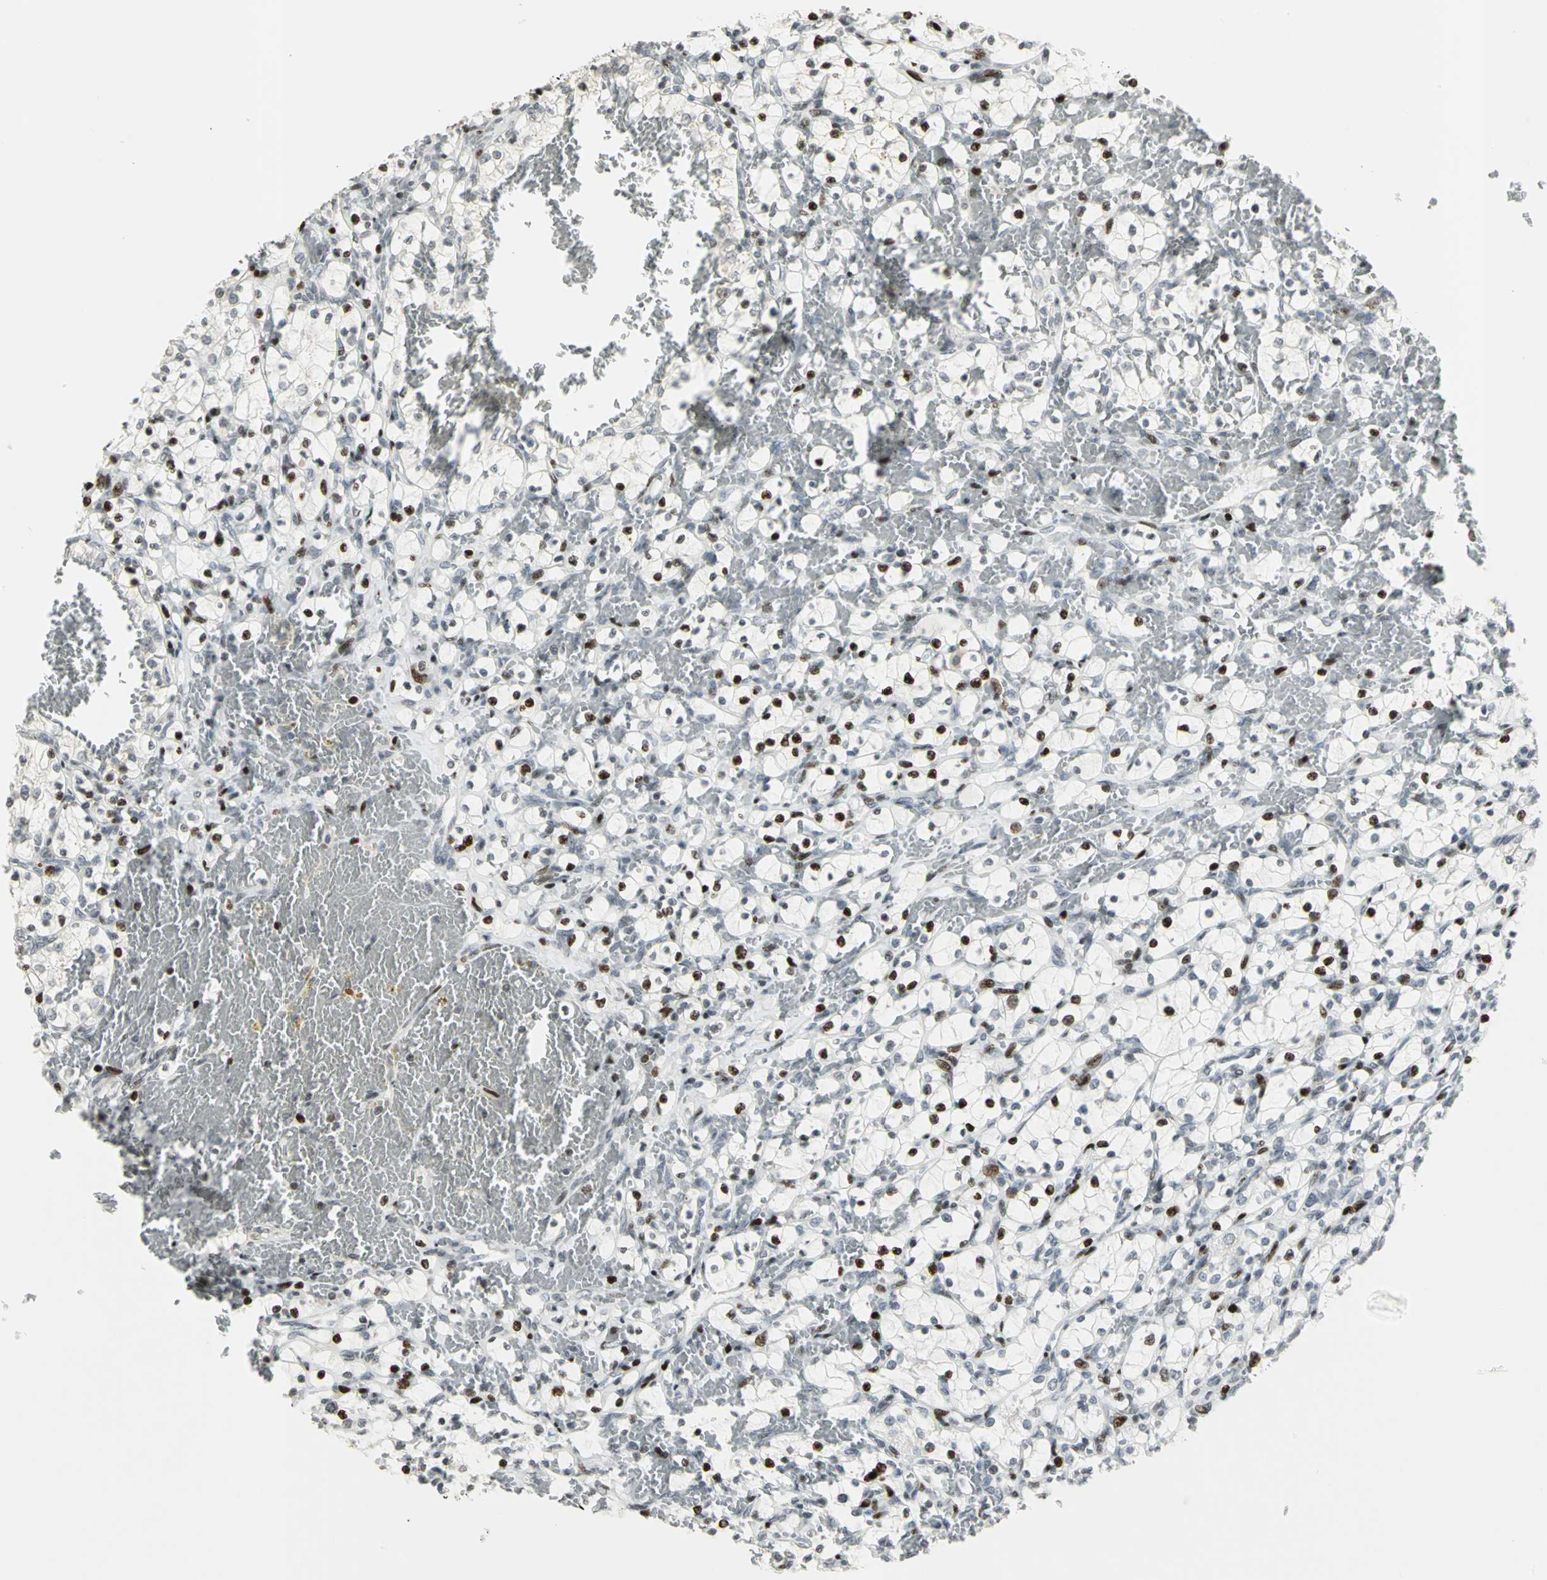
{"staining": {"intensity": "moderate", "quantity": "25%-75%", "location": "nuclear"}, "tissue": "renal cancer", "cell_type": "Tumor cells", "image_type": "cancer", "snomed": [{"axis": "morphology", "description": "Adenocarcinoma, NOS"}, {"axis": "topography", "description": "Kidney"}], "caption": "Protein staining of renal cancer tissue displays moderate nuclear staining in about 25%-75% of tumor cells. (DAB IHC with brightfield microscopy, high magnification).", "gene": "KDM1A", "patient": {"sex": "female", "age": 69}}